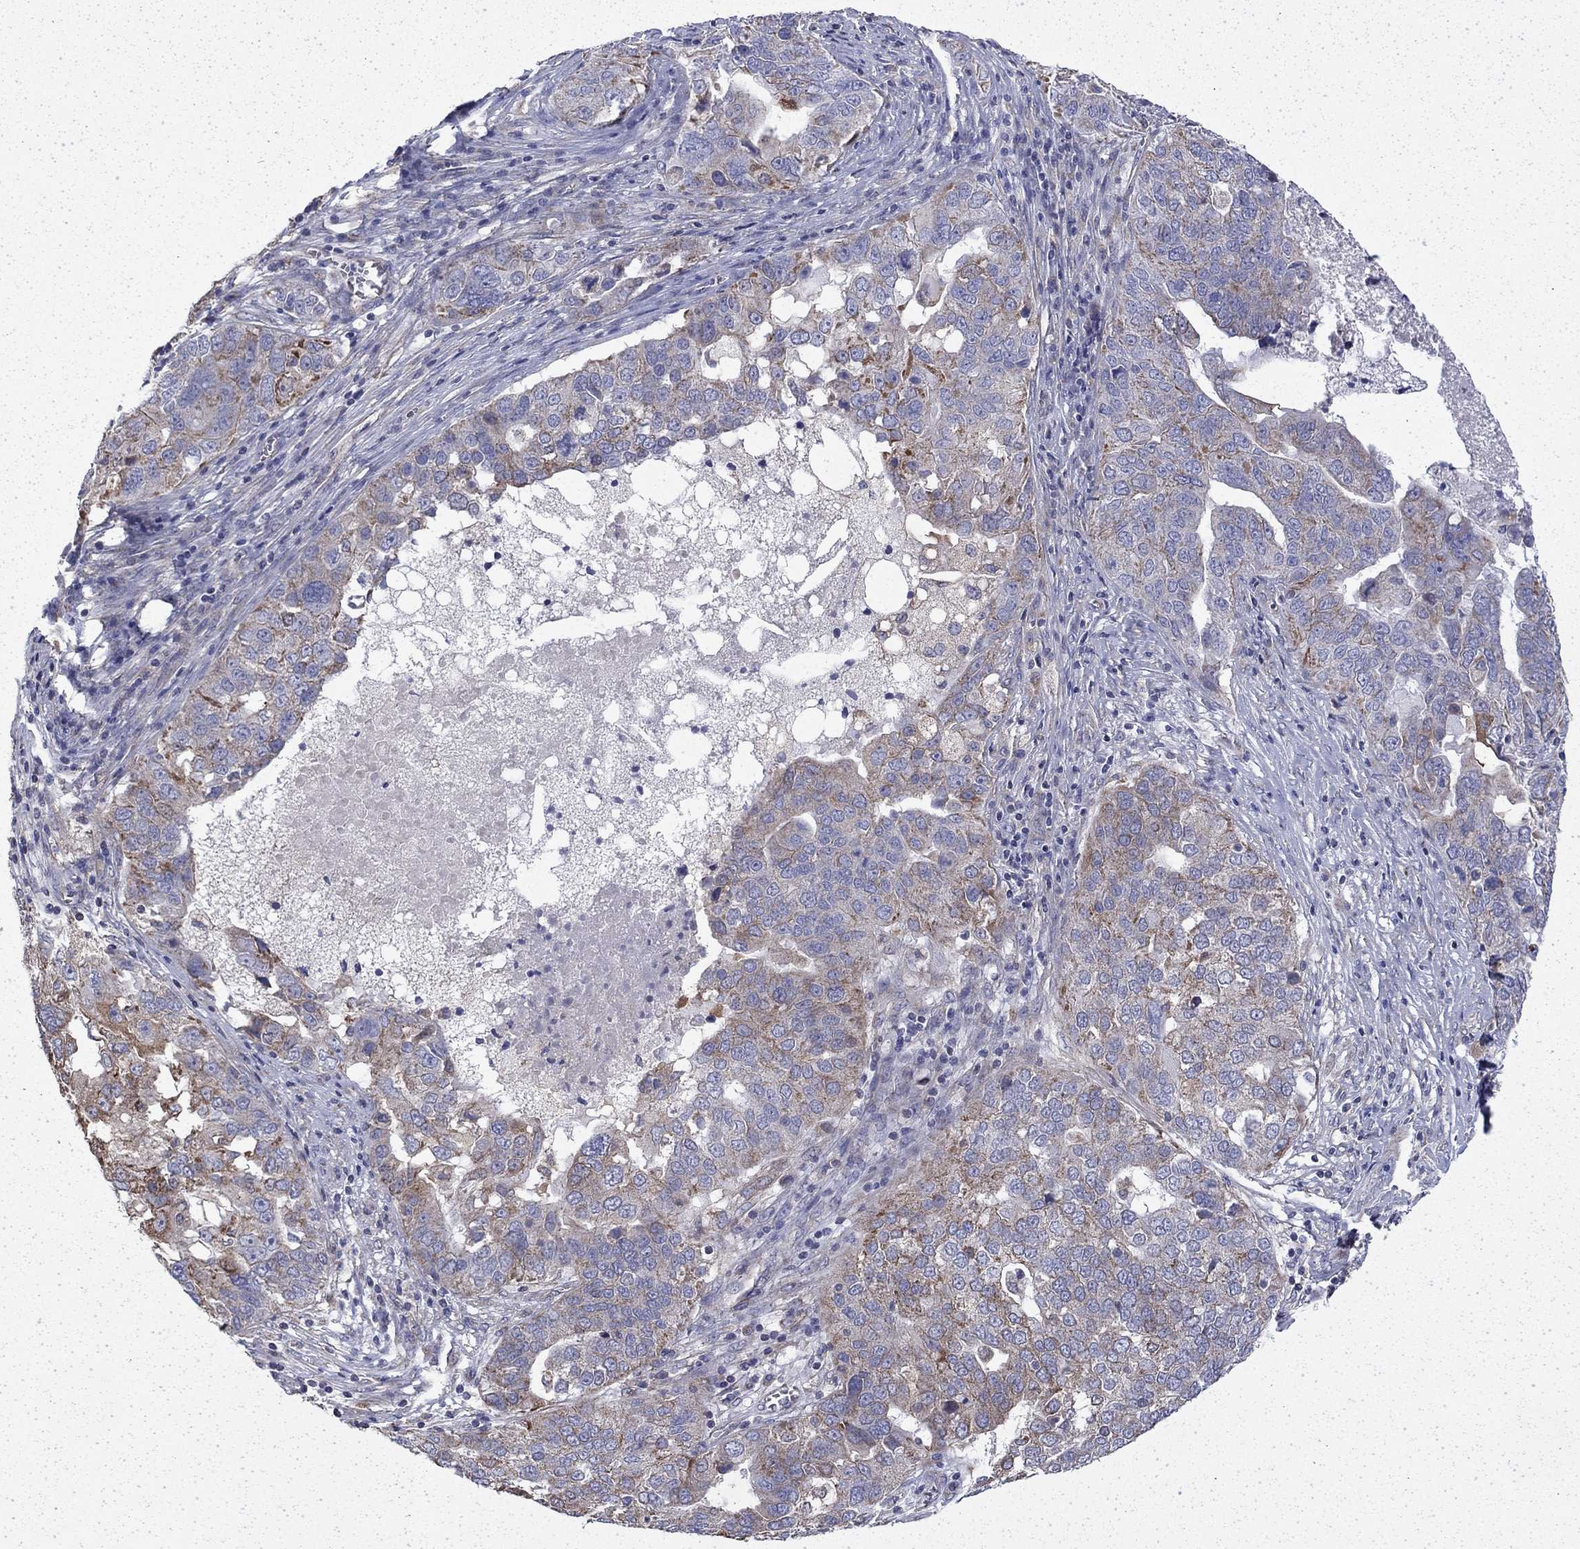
{"staining": {"intensity": "moderate", "quantity": "25%-75%", "location": "cytoplasmic/membranous"}, "tissue": "ovarian cancer", "cell_type": "Tumor cells", "image_type": "cancer", "snomed": [{"axis": "morphology", "description": "Carcinoma, endometroid"}, {"axis": "topography", "description": "Soft tissue"}, {"axis": "topography", "description": "Ovary"}], "caption": "Protein expression analysis of human ovarian cancer reveals moderate cytoplasmic/membranous expression in about 25%-75% of tumor cells. Nuclei are stained in blue.", "gene": "DTNA", "patient": {"sex": "female", "age": 52}}